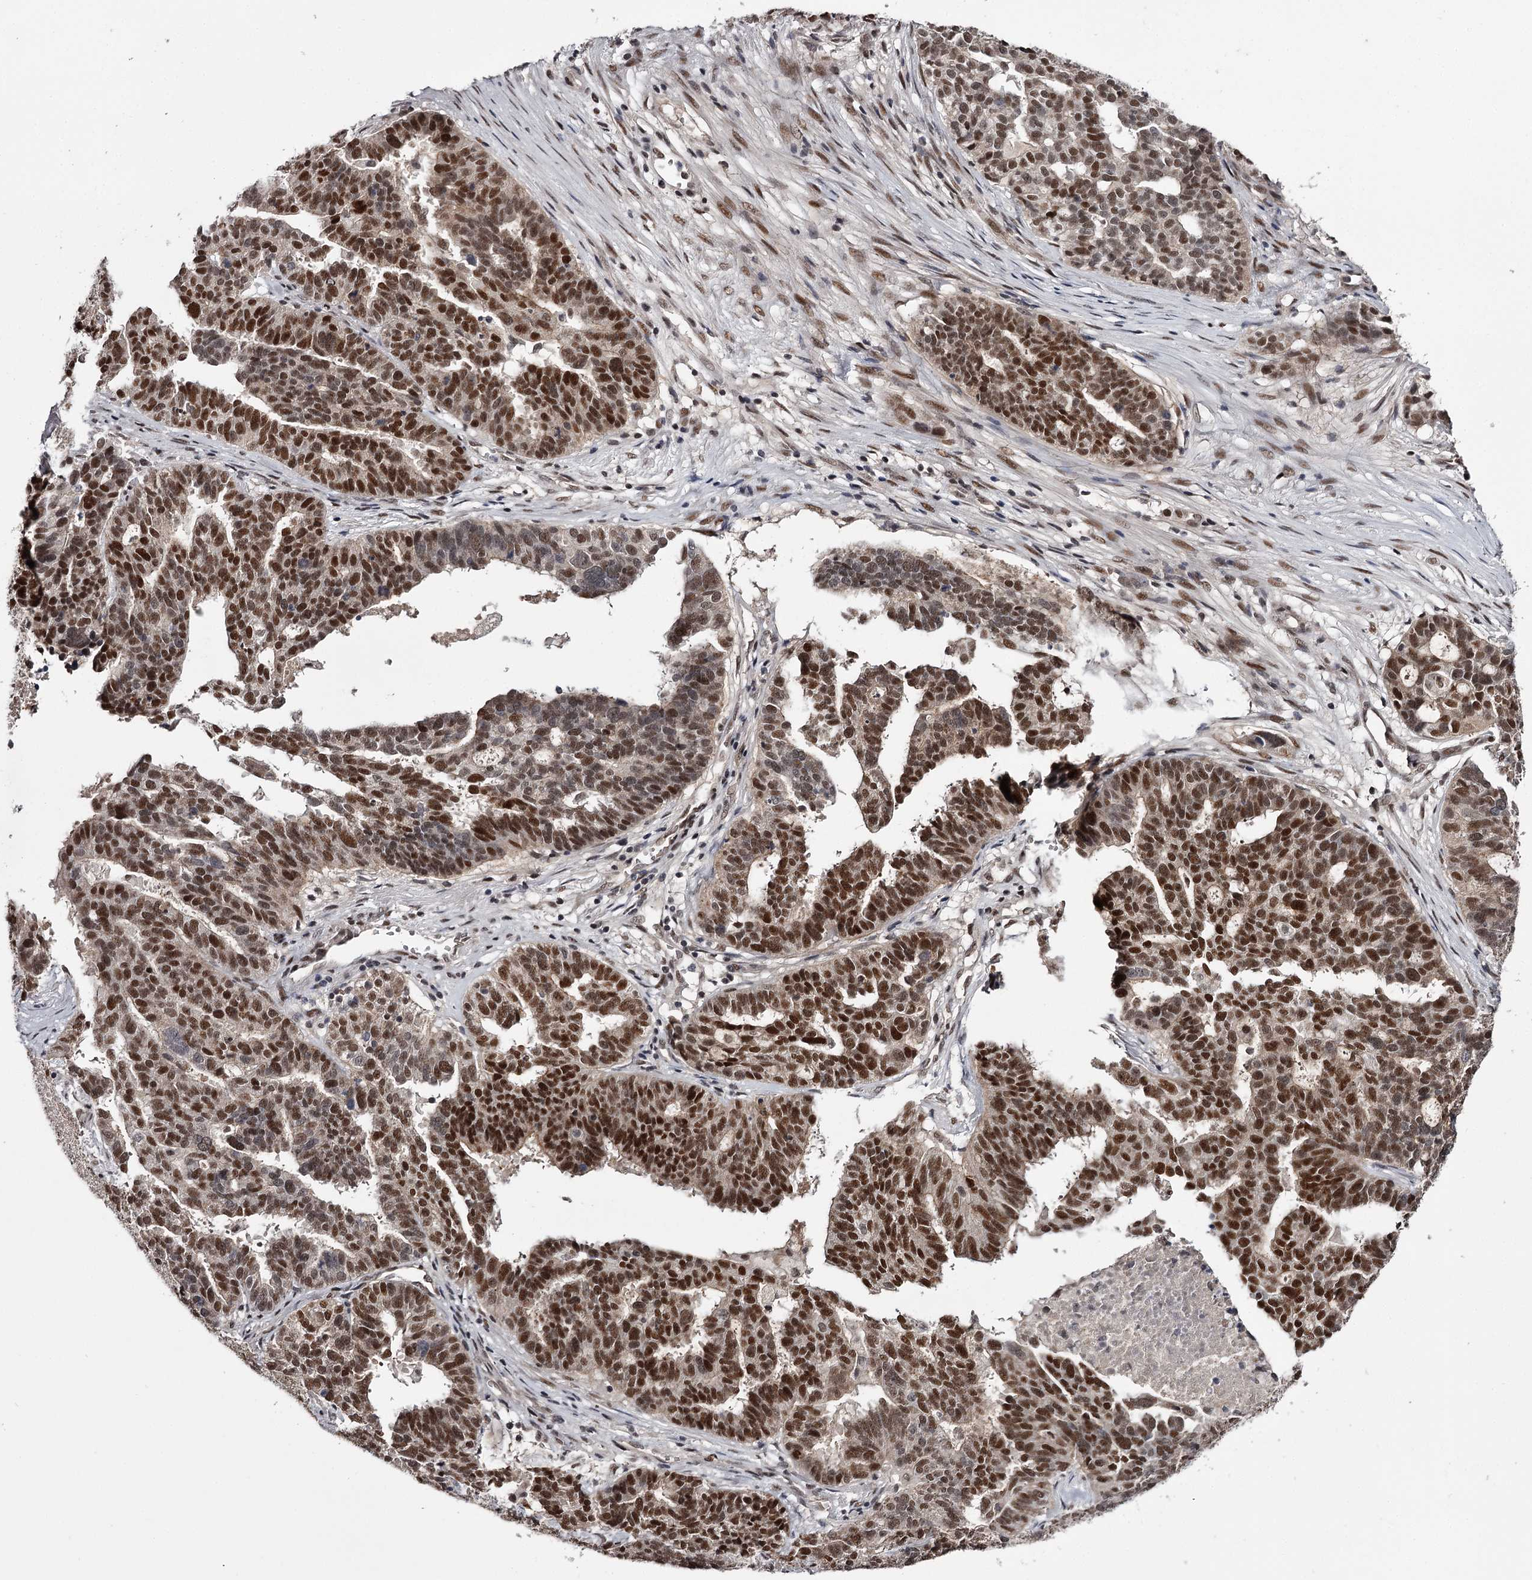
{"staining": {"intensity": "strong", "quantity": ">75%", "location": "nuclear"}, "tissue": "ovarian cancer", "cell_type": "Tumor cells", "image_type": "cancer", "snomed": [{"axis": "morphology", "description": "Cystadenocarcinoma, serous, NOS"}, {"axis": "topography", "description": "Ovary"}], "caption": "Immunohistochemical staining of human serous cystadenocarcinoma (ovarian) displays high levels of strong nuclear expression in approximately >75% of tumor cells.", "gene": "TTC33", "patient": {"sex": "female", "age": 59}}